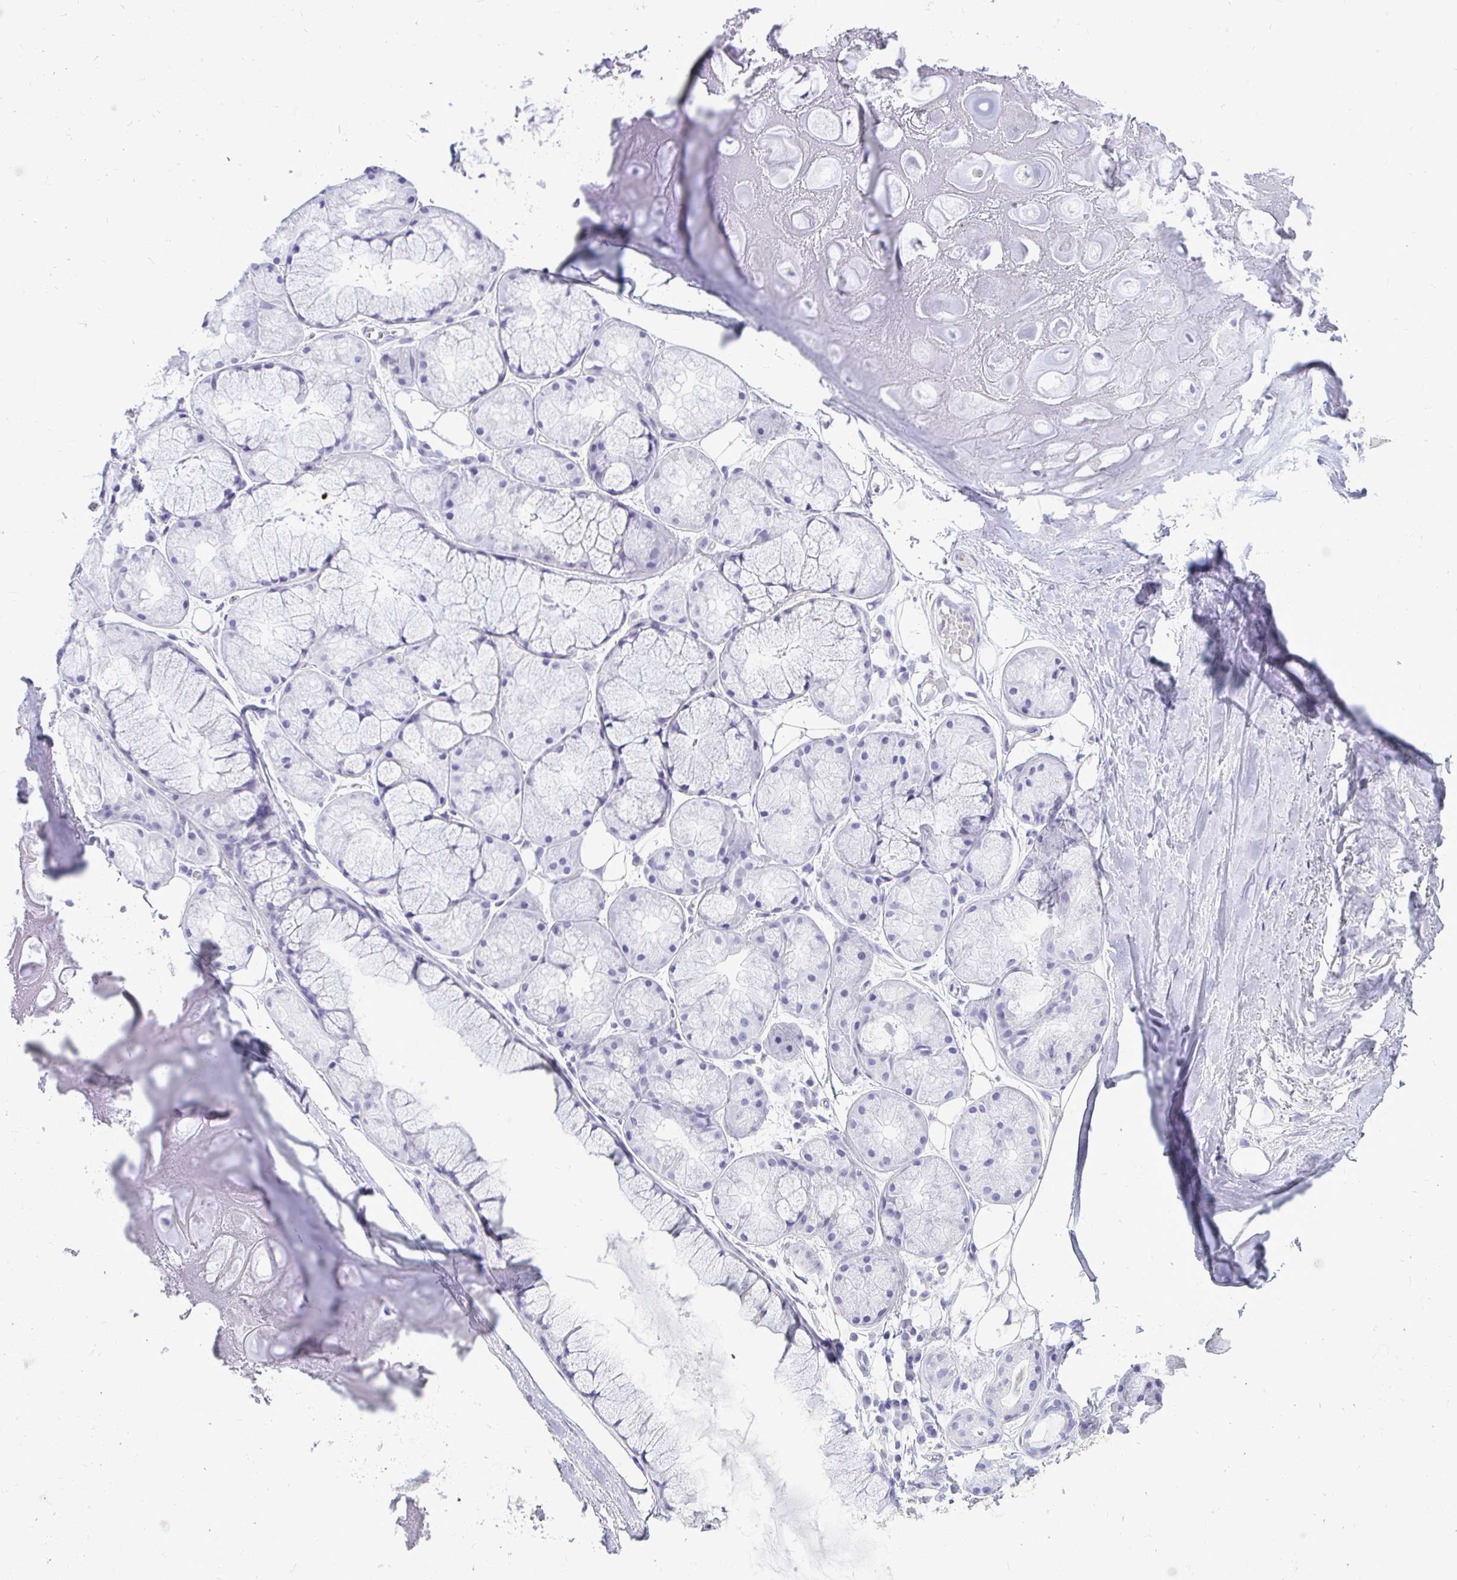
{"staining": {"intensity": "negative", "quantity": "none", "location": "none"}, "tissue": "adipose tissue", "cell_type": "Adipocytes", "image_type": "normal", "snomed": [{"axis": "morphology", "description": "Normal tissue, NOS"}, {"axis": "topography", "description": "Lymph node"}, {"axis": "topography", "description": "Cartilage tissue"}, {"axis": "topography", "description": "Nasopharynx"}], "caption": "This is a micrograph of immunohistochemistry (IHC) staining of benign adipose tissue, which shows no positivity in adipocytes.", "gene": "NANOGNB", "patient": {"sex": "male", "age": 63}}